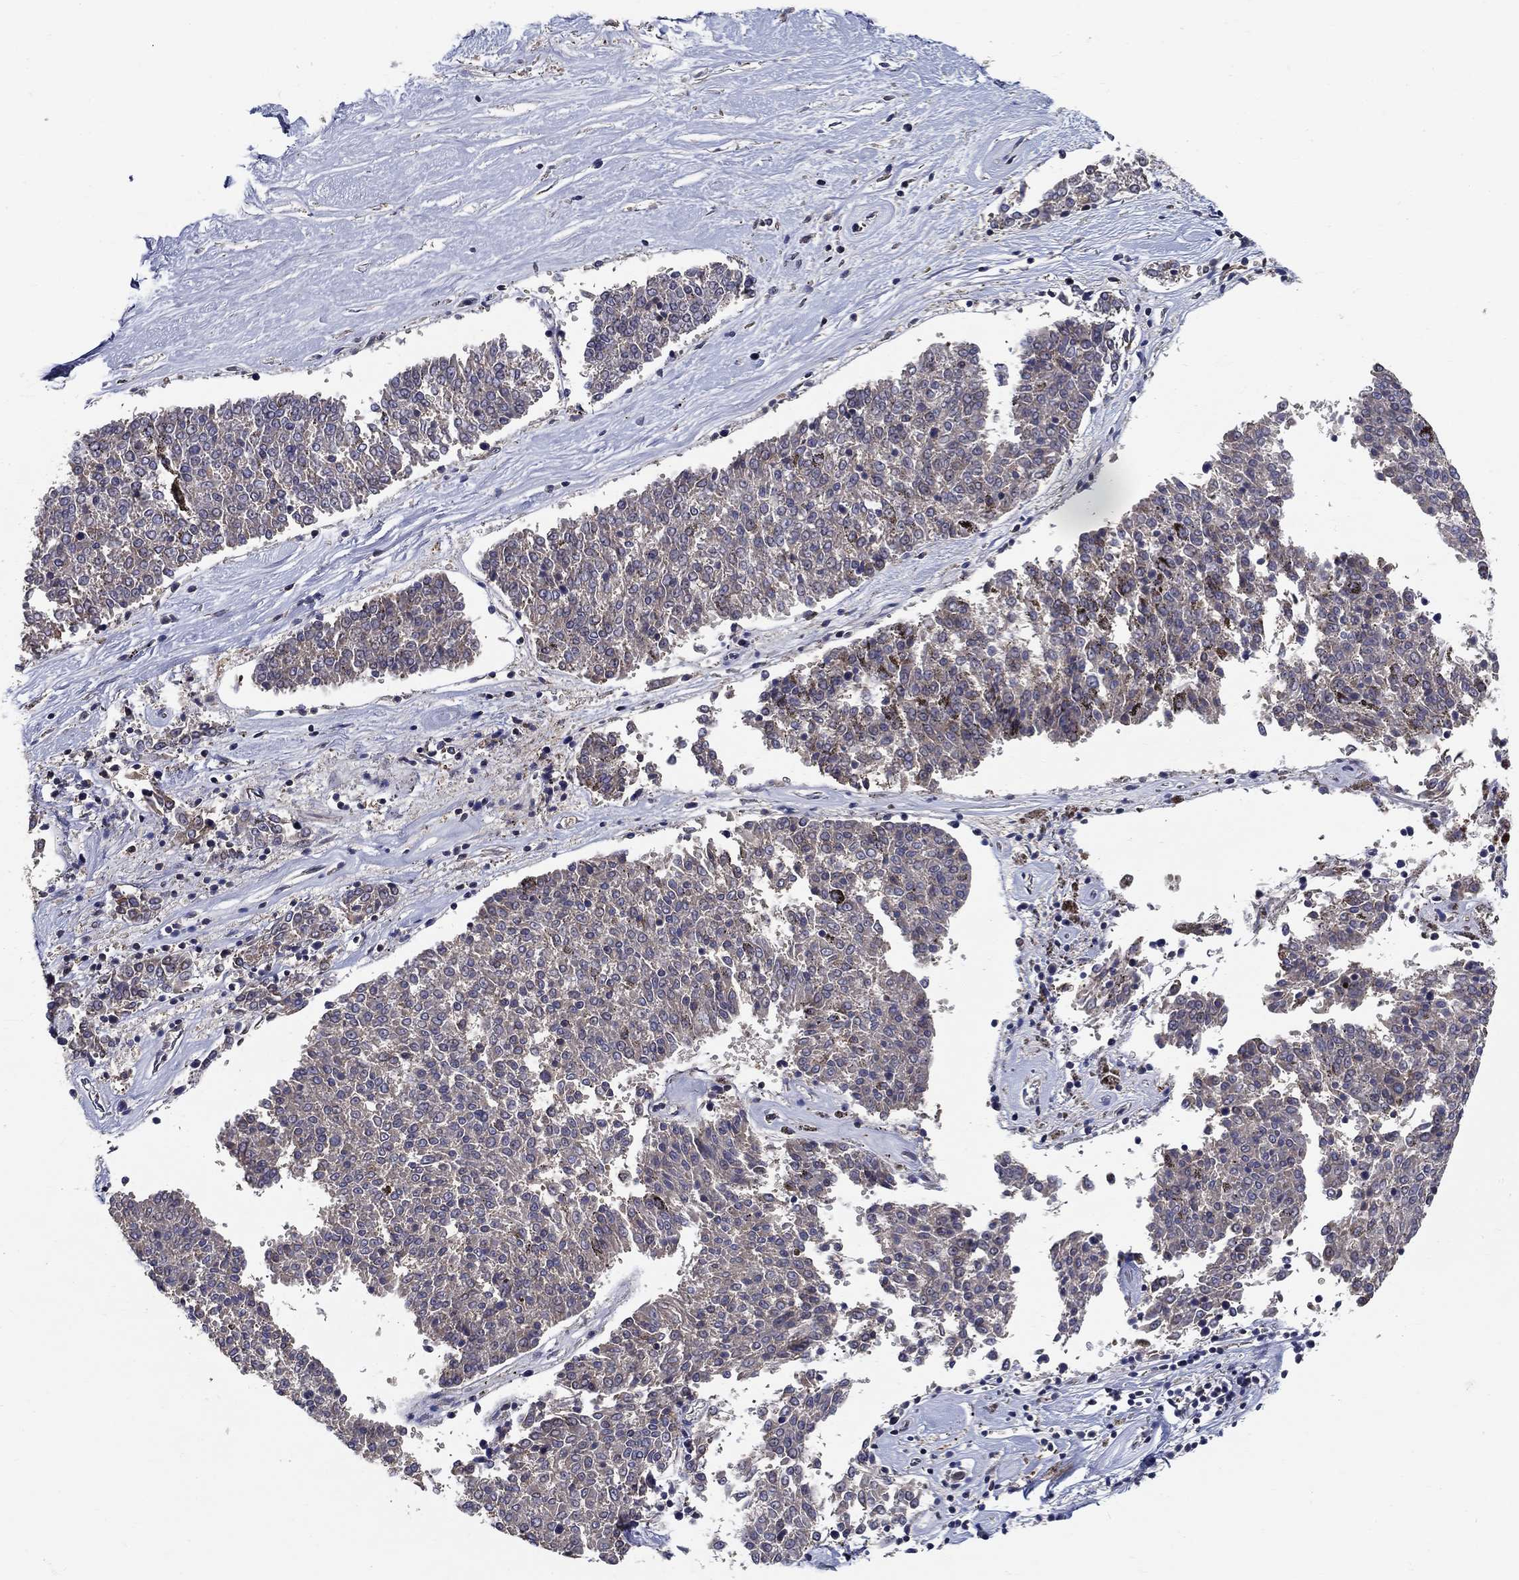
{"staining": {"intensity": "negative", "quantity": "none", "location": "none"}, "tissue": "melanoma", "cell_type": "Tumor cells", "image_type": "cancer", "snomed": [{"axis": "morphology", "description": "Malignant melanoma, NOS"}, {"axis": "topography", "description": "Skin"}], "caption": "Immunohistochemistry (IHC) photomicrograph of human malignant melanoma stained for a protein (brown), which displays no staining in tumor cells.", "gene": "ZNF594", "patient": {"sex": "female", "age": 72}}